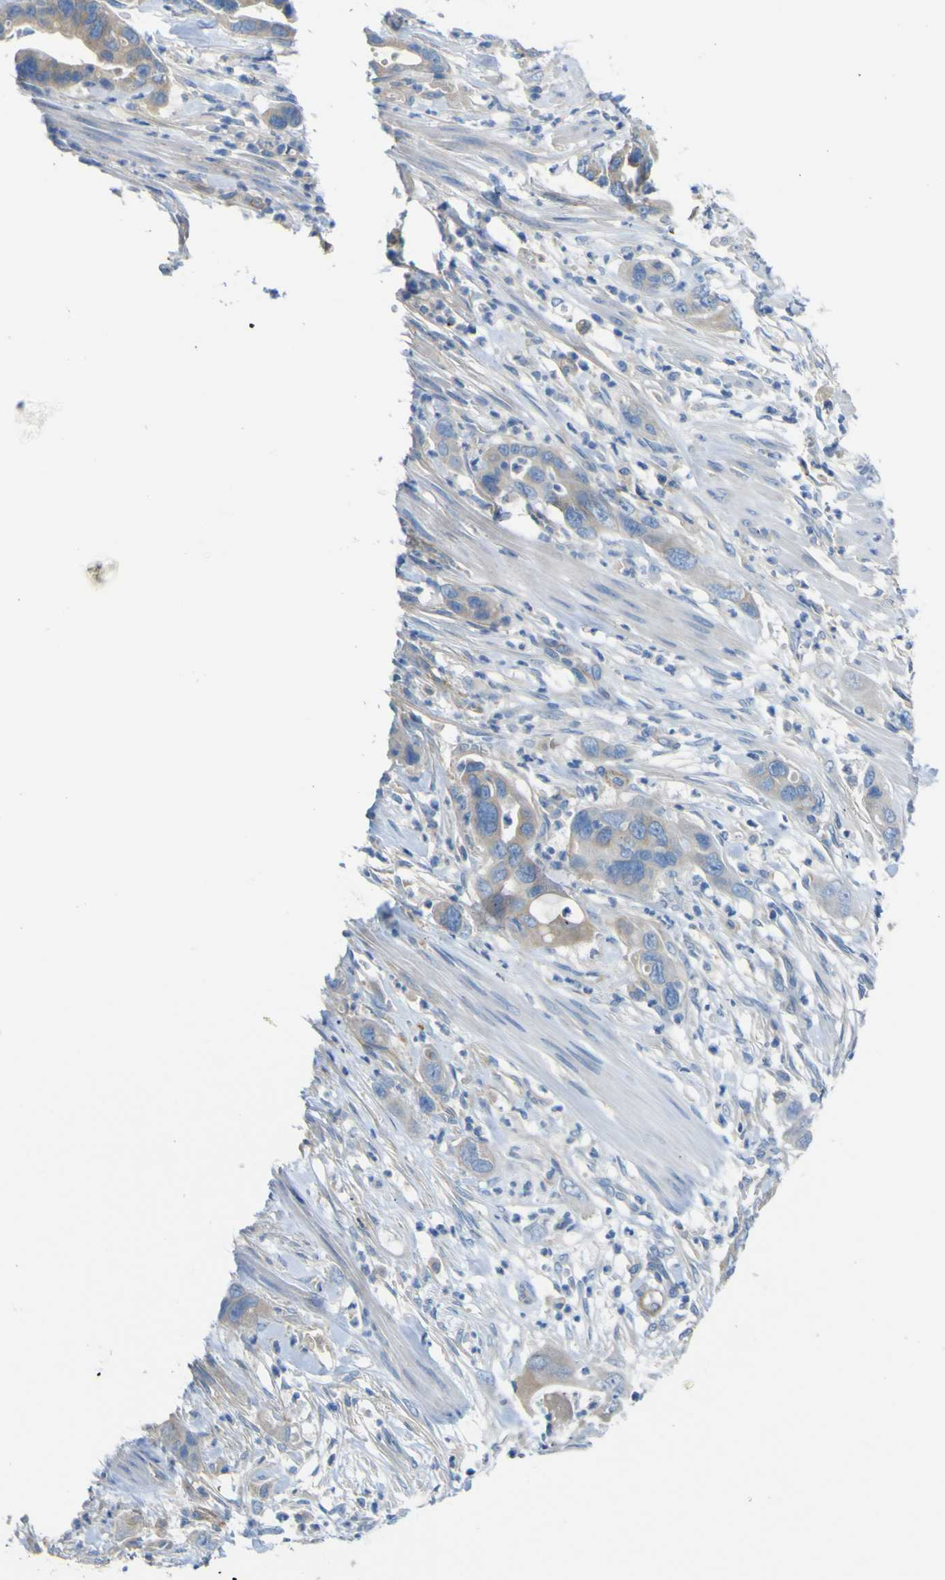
{"staining": {"intensity": "weak", "quantity": "25%-75%", "location": "cytoplasmic/membranous"}, "tissue": "pancreatic cancer", "cell_type": "Tumor cells", "image_type": "cancer", "snomed": [{"axis": "morphology", "description": "Adenocarcinoma, NOS"}, {"axis": "topography", "description": "Pancreas"}], "caption": "A high-resolution micrograph shows immunohistochemistry staining of pancreatic adenocarcinoma, which shows weak cytoplasmic/membranous expression in approximately 25%-75% of tumor cells.", "gene": "ADGRA2", "patient": {"sex": "female", "age": 71}}